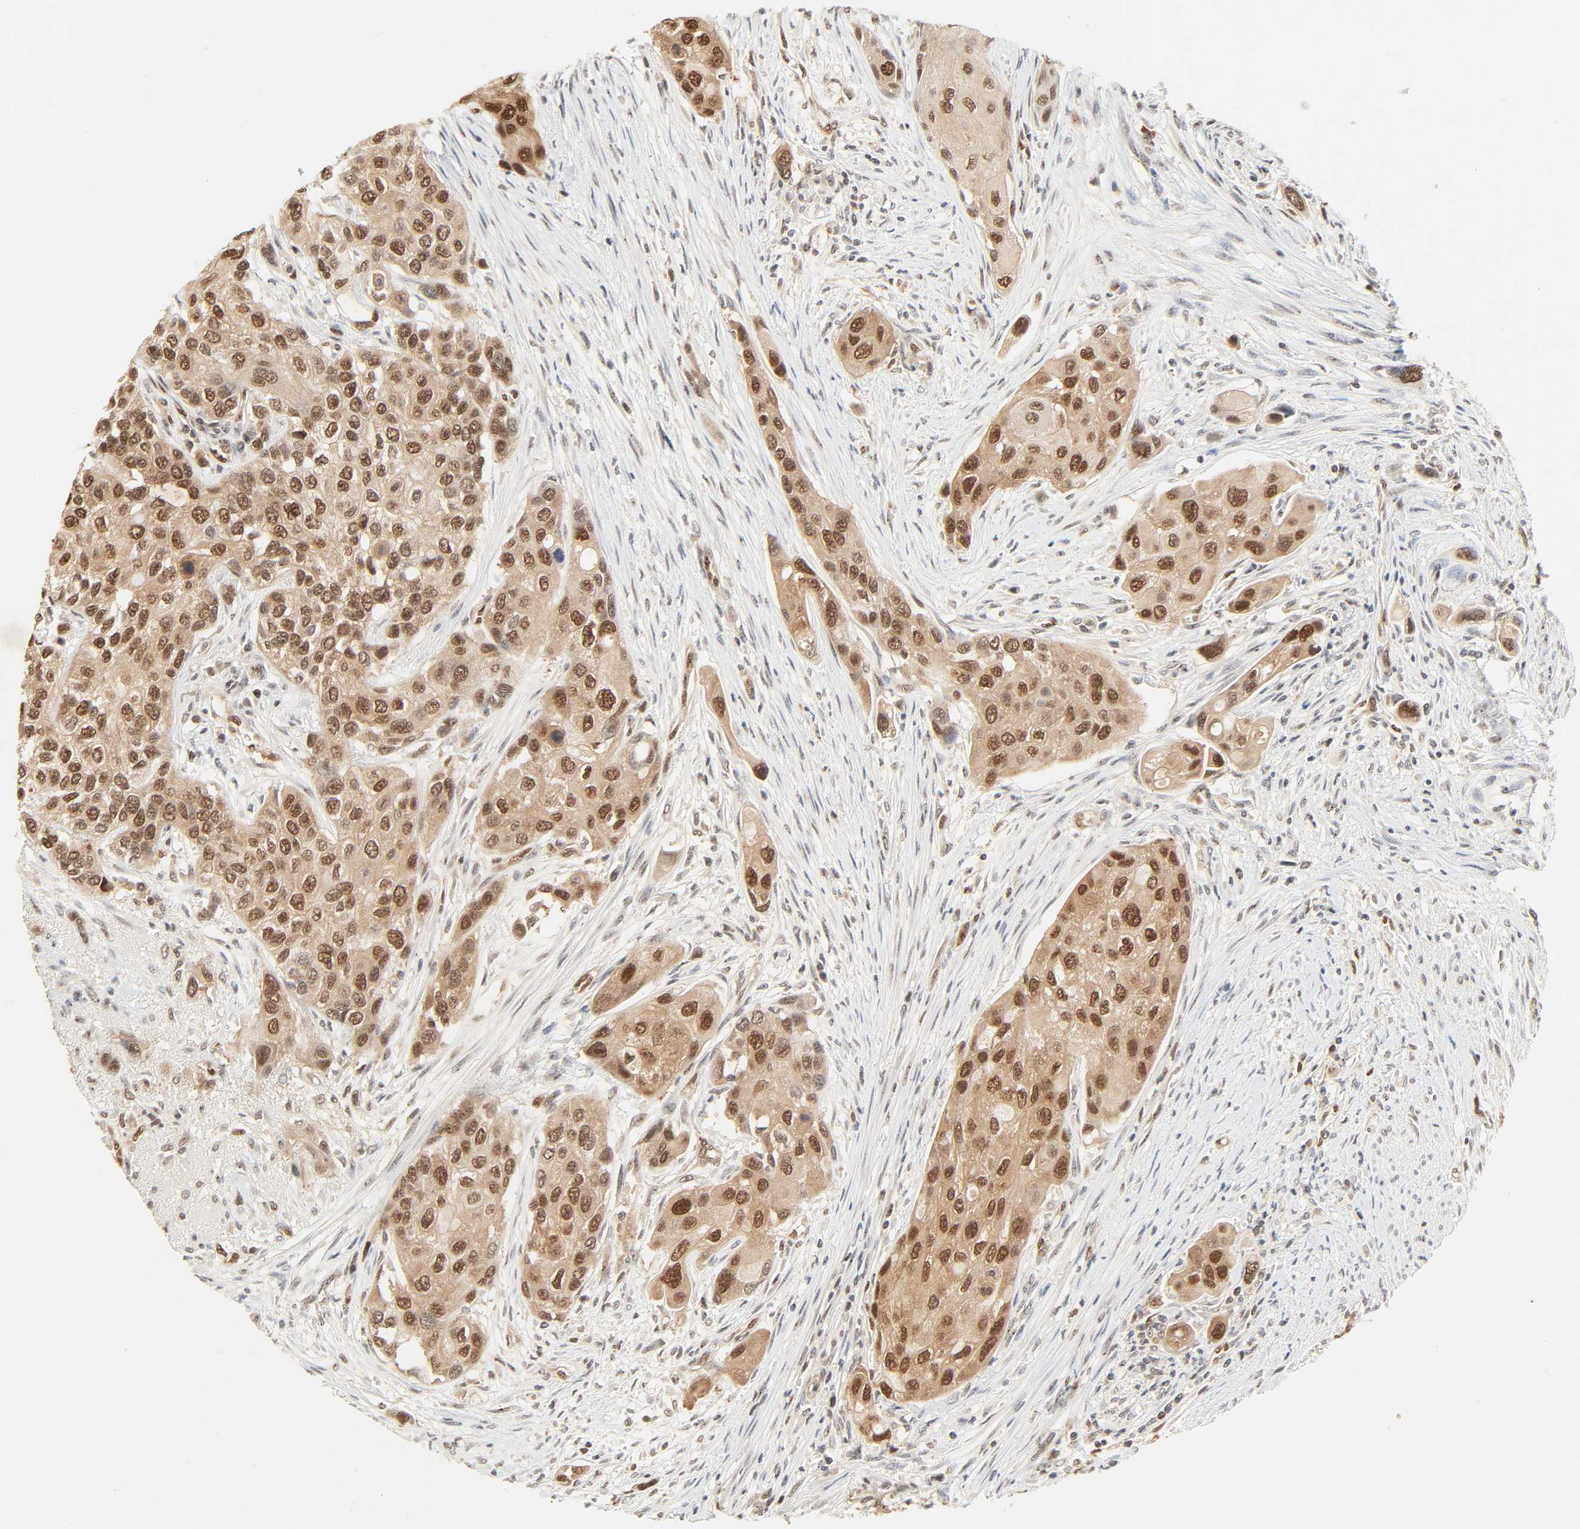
{"staining": {"intensity": "moderate", "quantity": ">75%", "location": "cytoplasmic/membranous,nuclear"}, "tissue": "urothelial cancer", "cell_type": "Tumor cells", "image_type": "cancer", "snomed": [{"axis": "morphology", "description": "Urothelial carcinoma, High grade"}, {"axis": "topography", "description": "Urinary bladder"}], "caption": "Immunohistochemical staining of urothelial cancer displays medium levels of moderate cytoplasmic/membranous and nuclear protein staining in approximately >75% of tumor cells.", "gene": "UBC", "patient": {"sex": "female", "age": 56}}